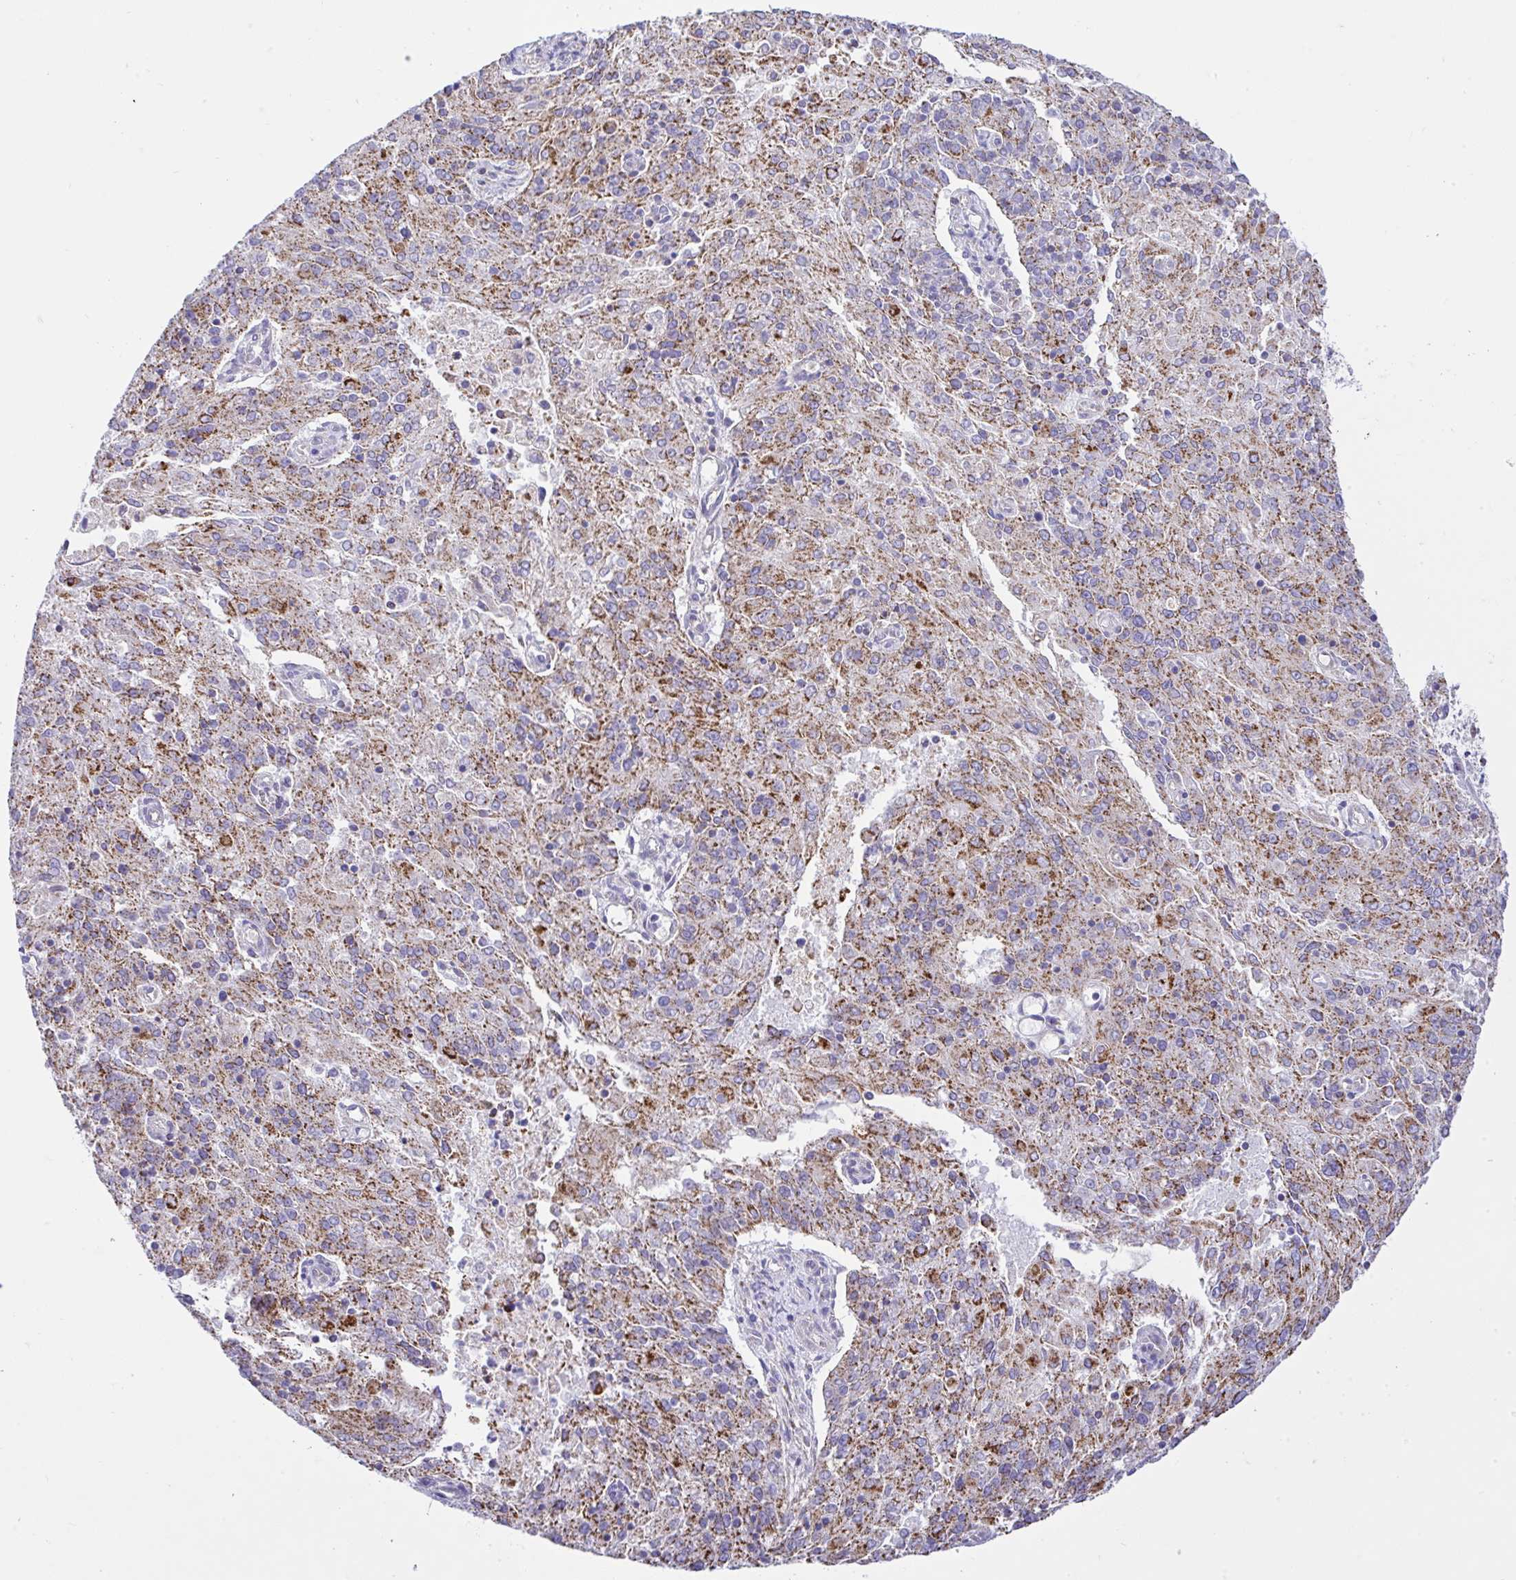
{"staining": {"intensity": "moderate", "quantity": ">75%", "location": "cytoplasmic/membranous"}, "tissue": "endometrial cancer", "cell_type": "Tumor cells", "image_type": "cancer", "snomed": [{"axis": "morphology", "description": "Adenocarcinoma, NOS"}, {"axis": "topography", "description": "Endometrium"}], "caption": "The micrograph displays immunohistochemical staining of endometrial cancer. There is moderate cytoplasmic/membranous positivity is seen in approximately >75% of tumor cells. Nuclei are stained in blue.", "gene": "SLC13A1", "patient": {"sex": "female", "age": 82}}